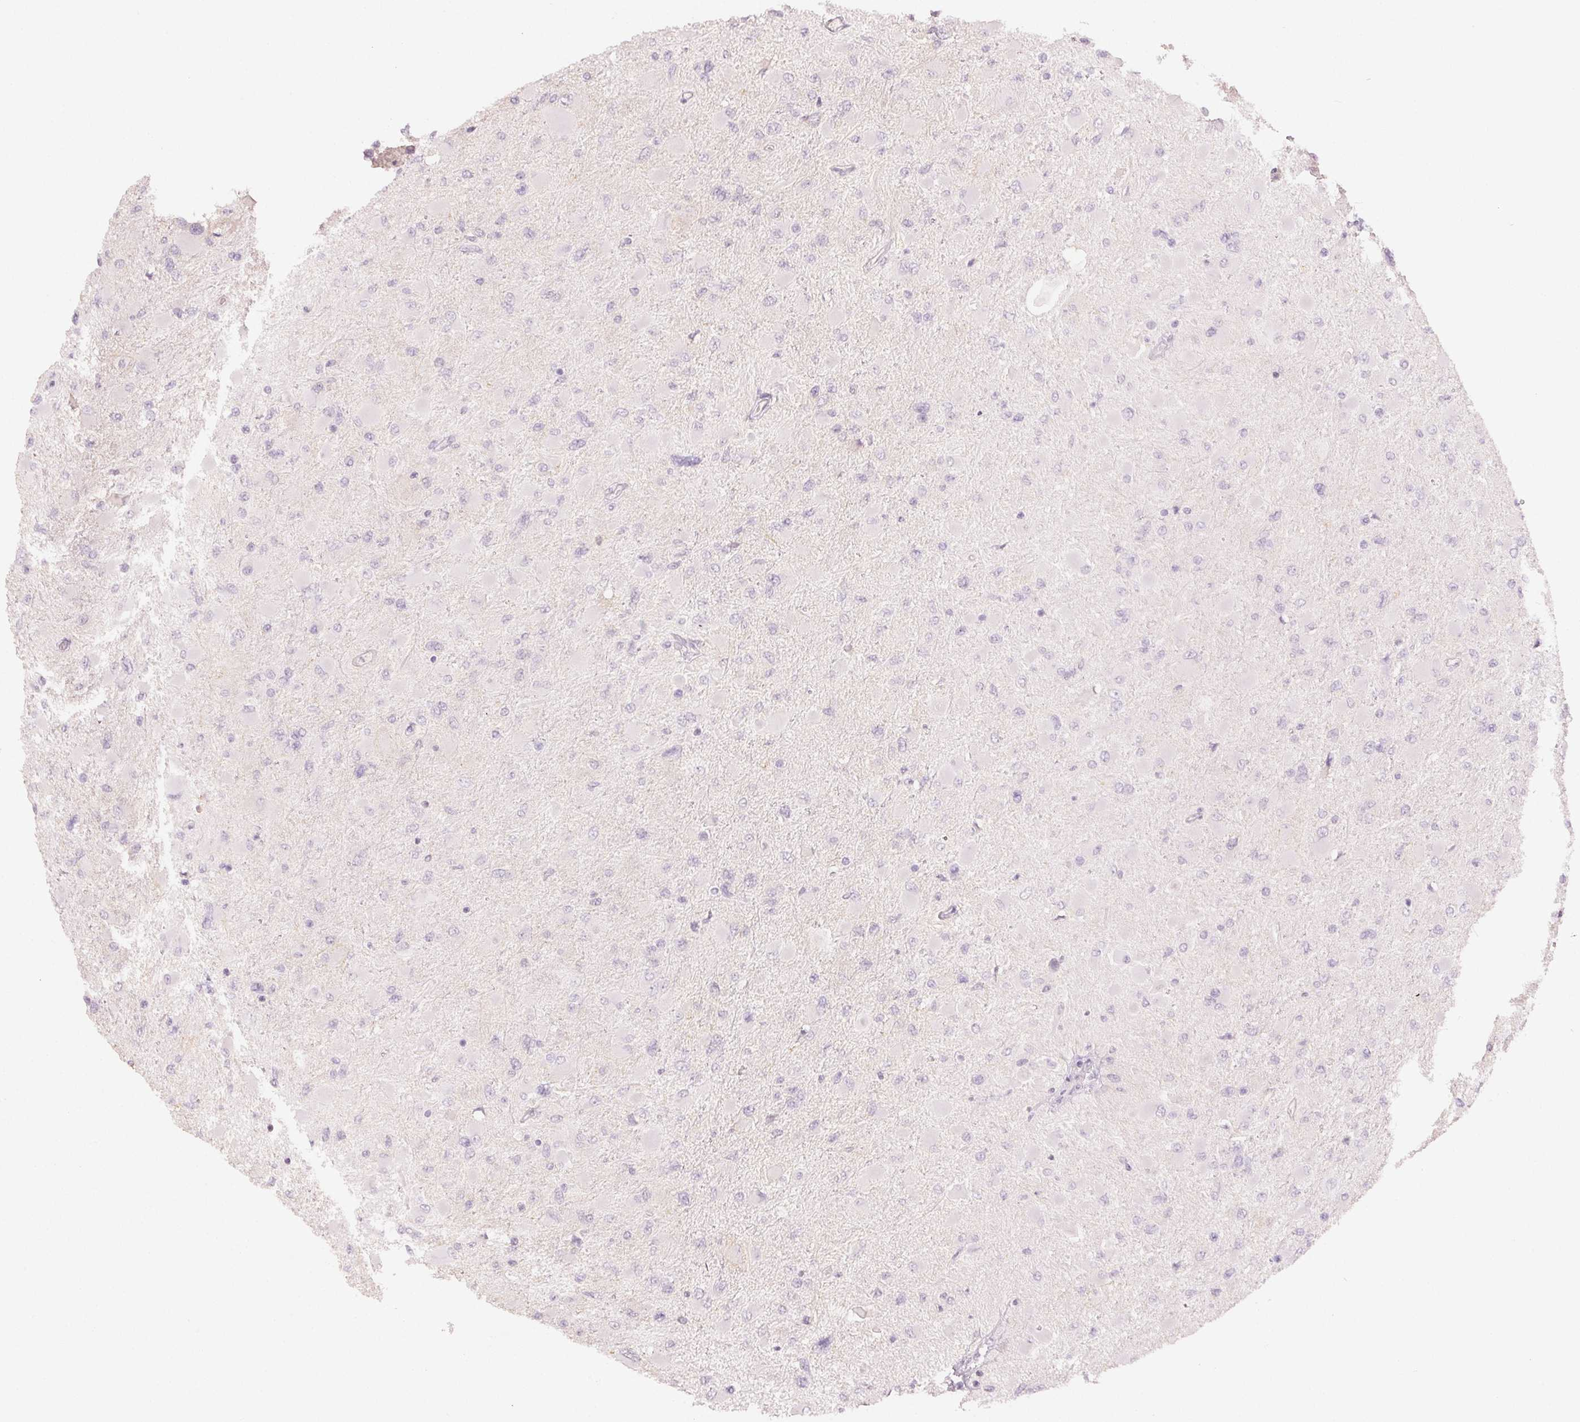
{"staining": {"intensity": "negative", "quantity": "none", "location": "none"}, "tissue": "glioma", "cell_type": "Tumor cells", "image_type": "cancer", "snomed": [{"axis": "morphology", "description": "Glioma, malignant, High grade"}, {"axis": "topography", "description": "Cerebral cortex"}], "caption": "This micrograph is of malignant glioma (high-grade) stained with immunohistochemistry (IHC) to label a protein in brown with the nuclei are counter-stained blue. There is no expression in tumor cells.", "gene": "LVRN", "patient": {"sex": "female", "age": 36}}